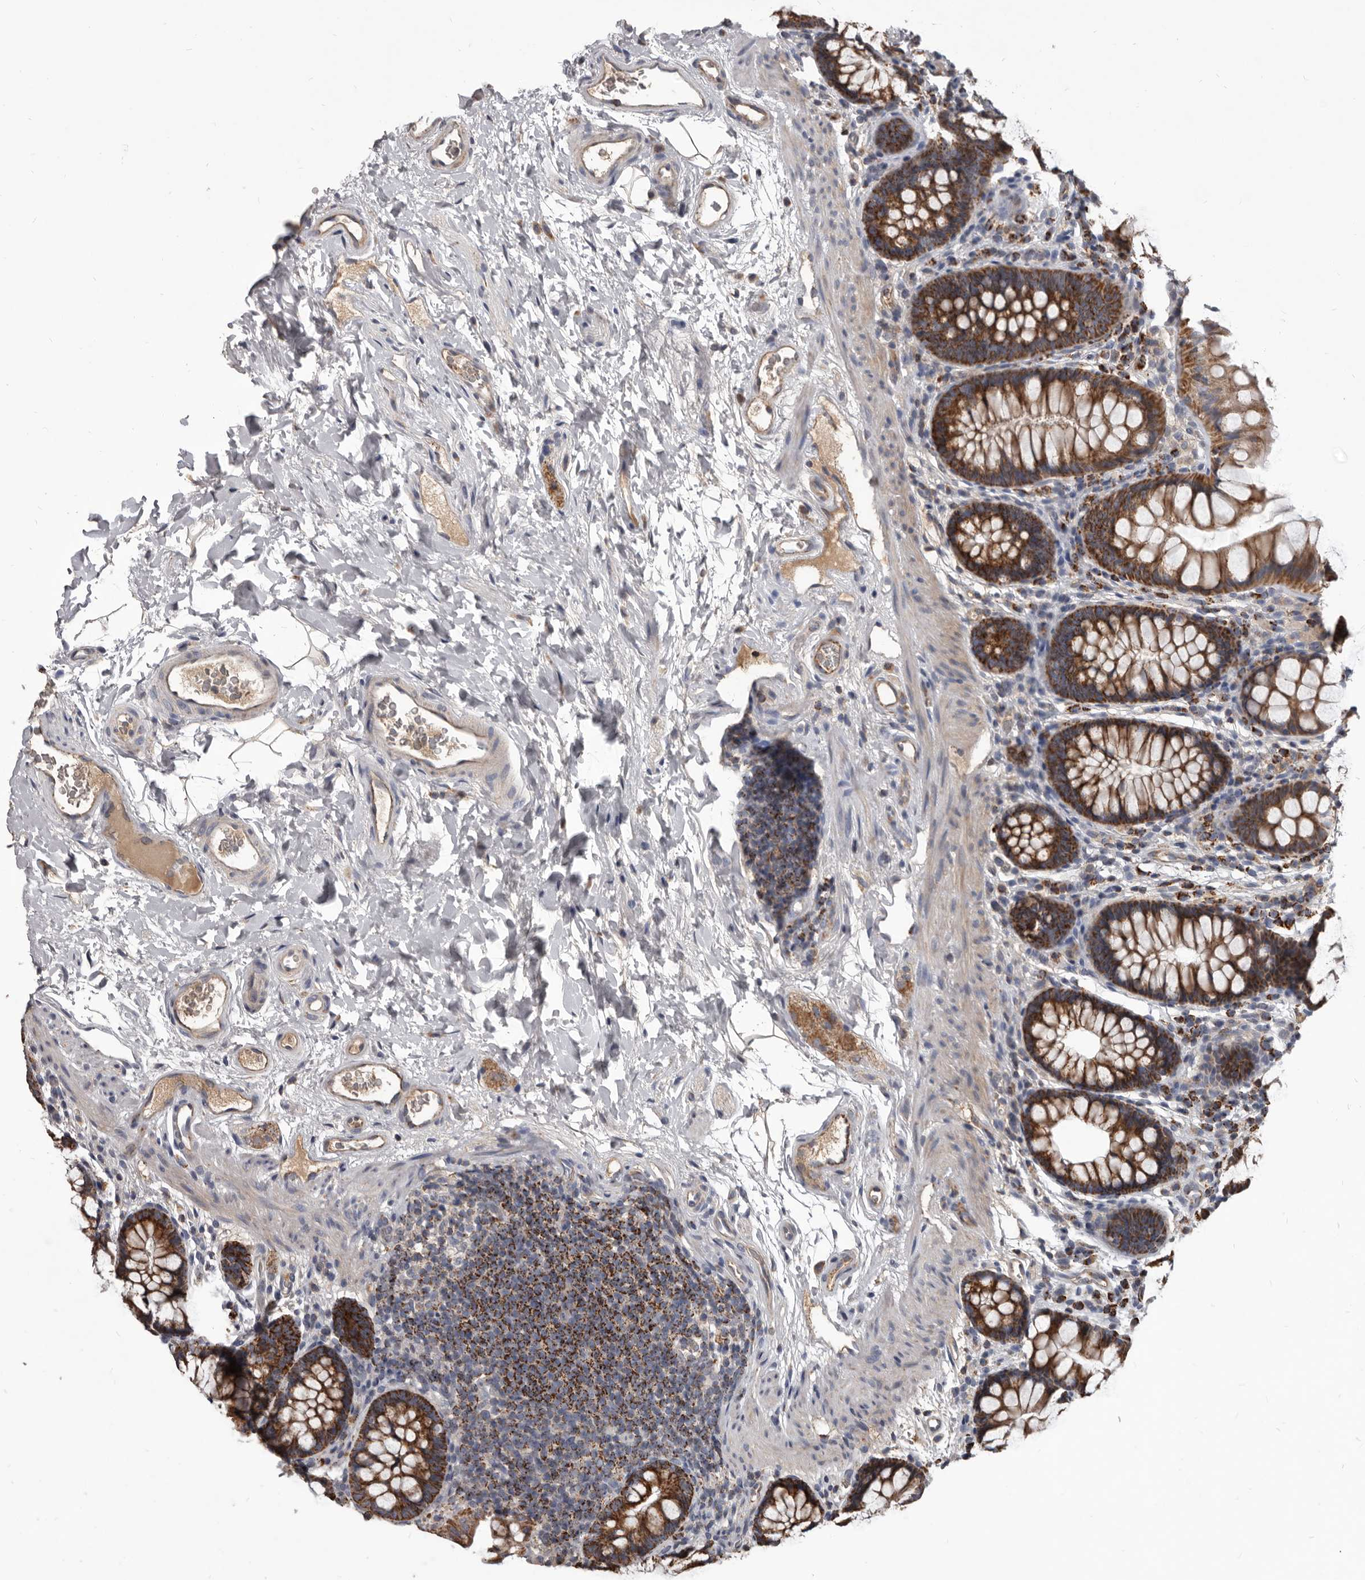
{"staining": {"intensity": "weak", "quantity": ">75%", "location": "cytoplasmic/membranous"}, "tissue": "colon", "cell_type": "Endothelial cells", "image_type": "normal", "snomed": [{"axis": "morphology", "description": "Normal tissue, NOS"}, {"axis": "topography", "description": "Colon"}], "caption": "An image of colon stained for a protein shows weak cytoplasmic/membranous brown staining in endothelial cells. (DAB (3,3'-diaminobenzidine) IHC, brown staining for protein, blue staining for nuclei).", "gene": "ALDH5A1", "patient": {"sex": "female", "age": 62}}